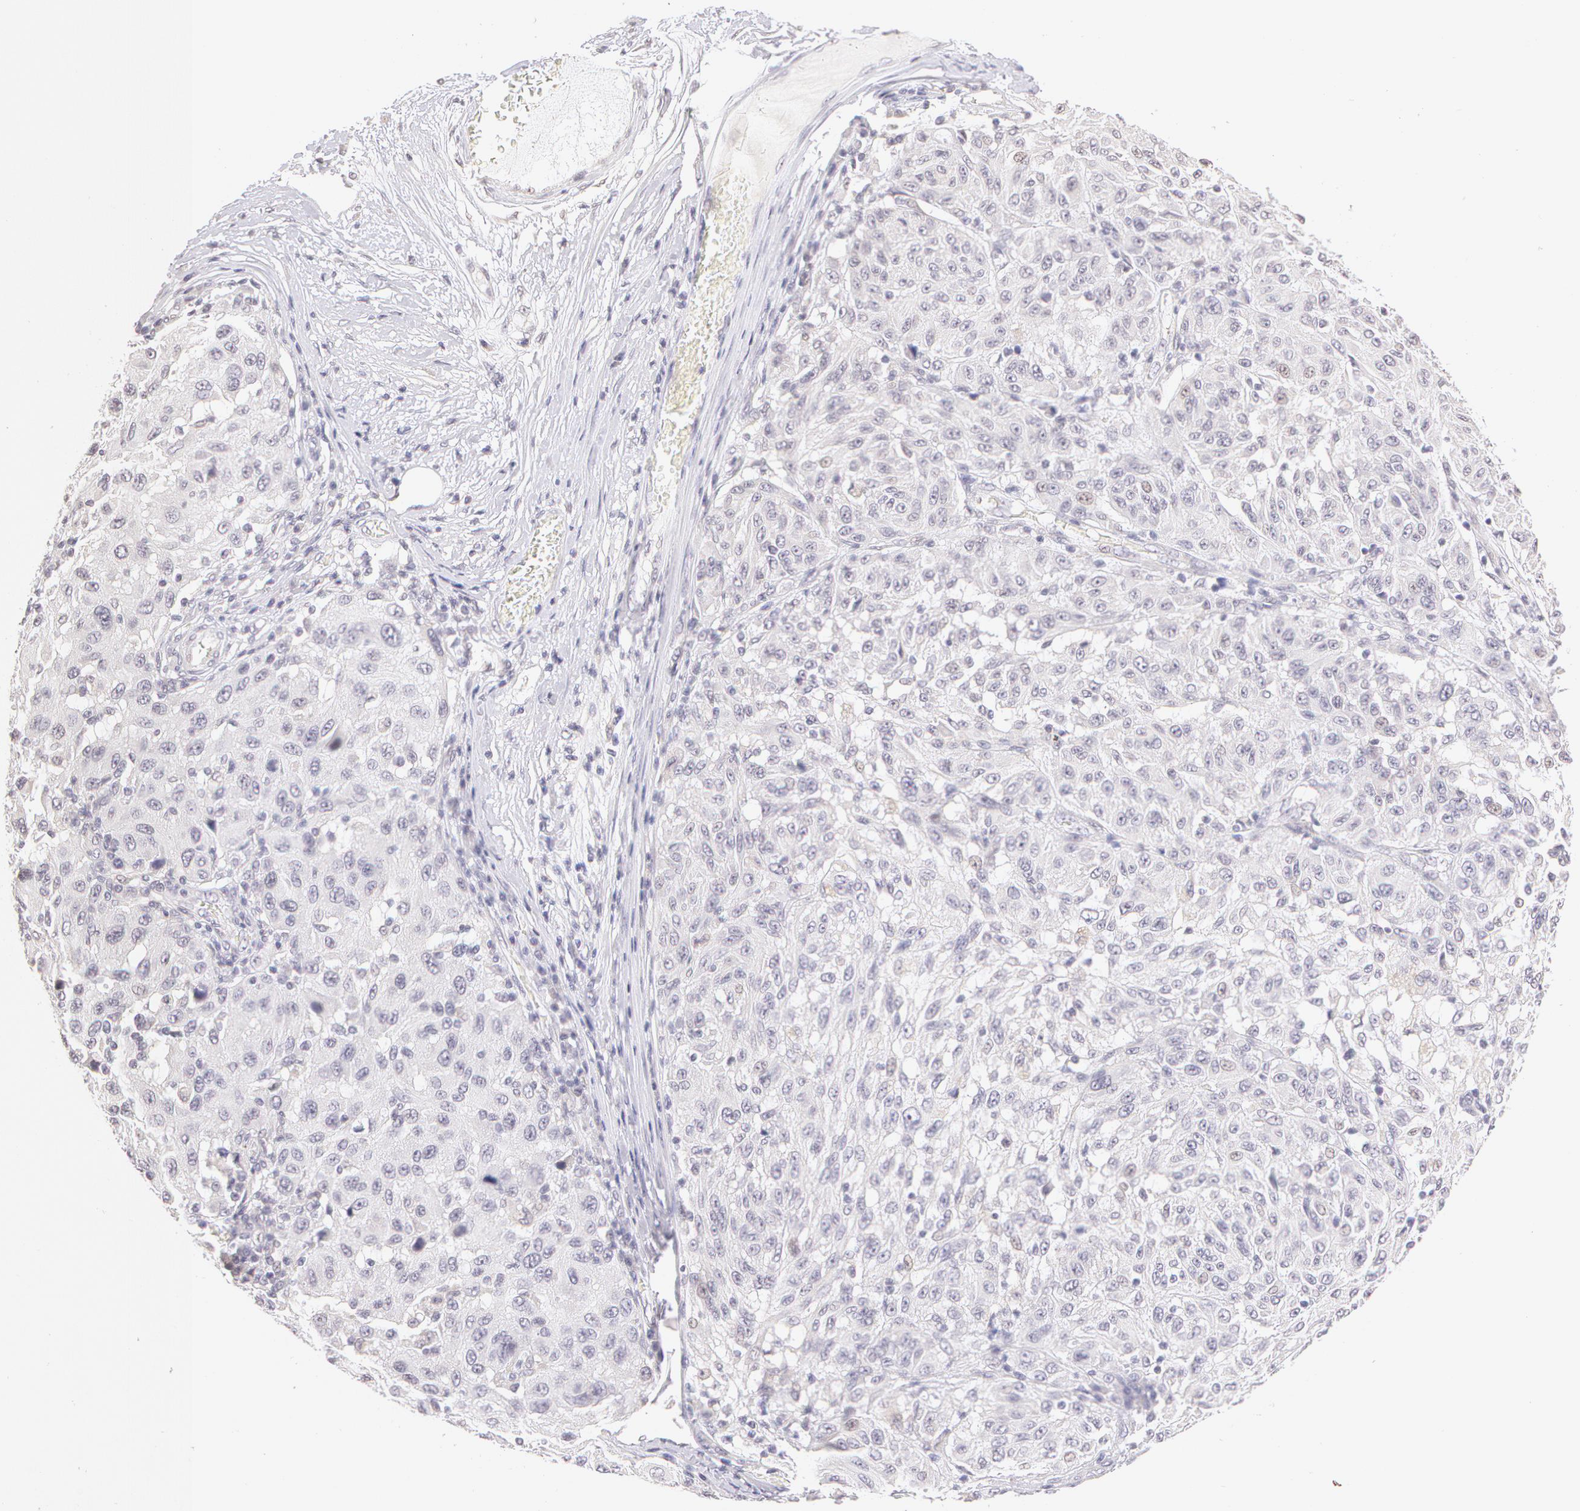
{"staining": {"intensity": "negative", "quantity": "none", "location": "none"}, "tissue": "melanoma", "cell_type": "Tumor cells", "image_type": "cancer", "snomed": [{"axis": "morphology", "description": "Malignant melanoma, NOS"}, {"axis": "topography", "description": "Skin"}], "caption": "A high-resolution micrograph shows immunohistochemistry staining of melanoma, which shows no significant positivity in tumor cells.", "gene": "ZNF597", "patient": {"sex": "female", "age": 77}}